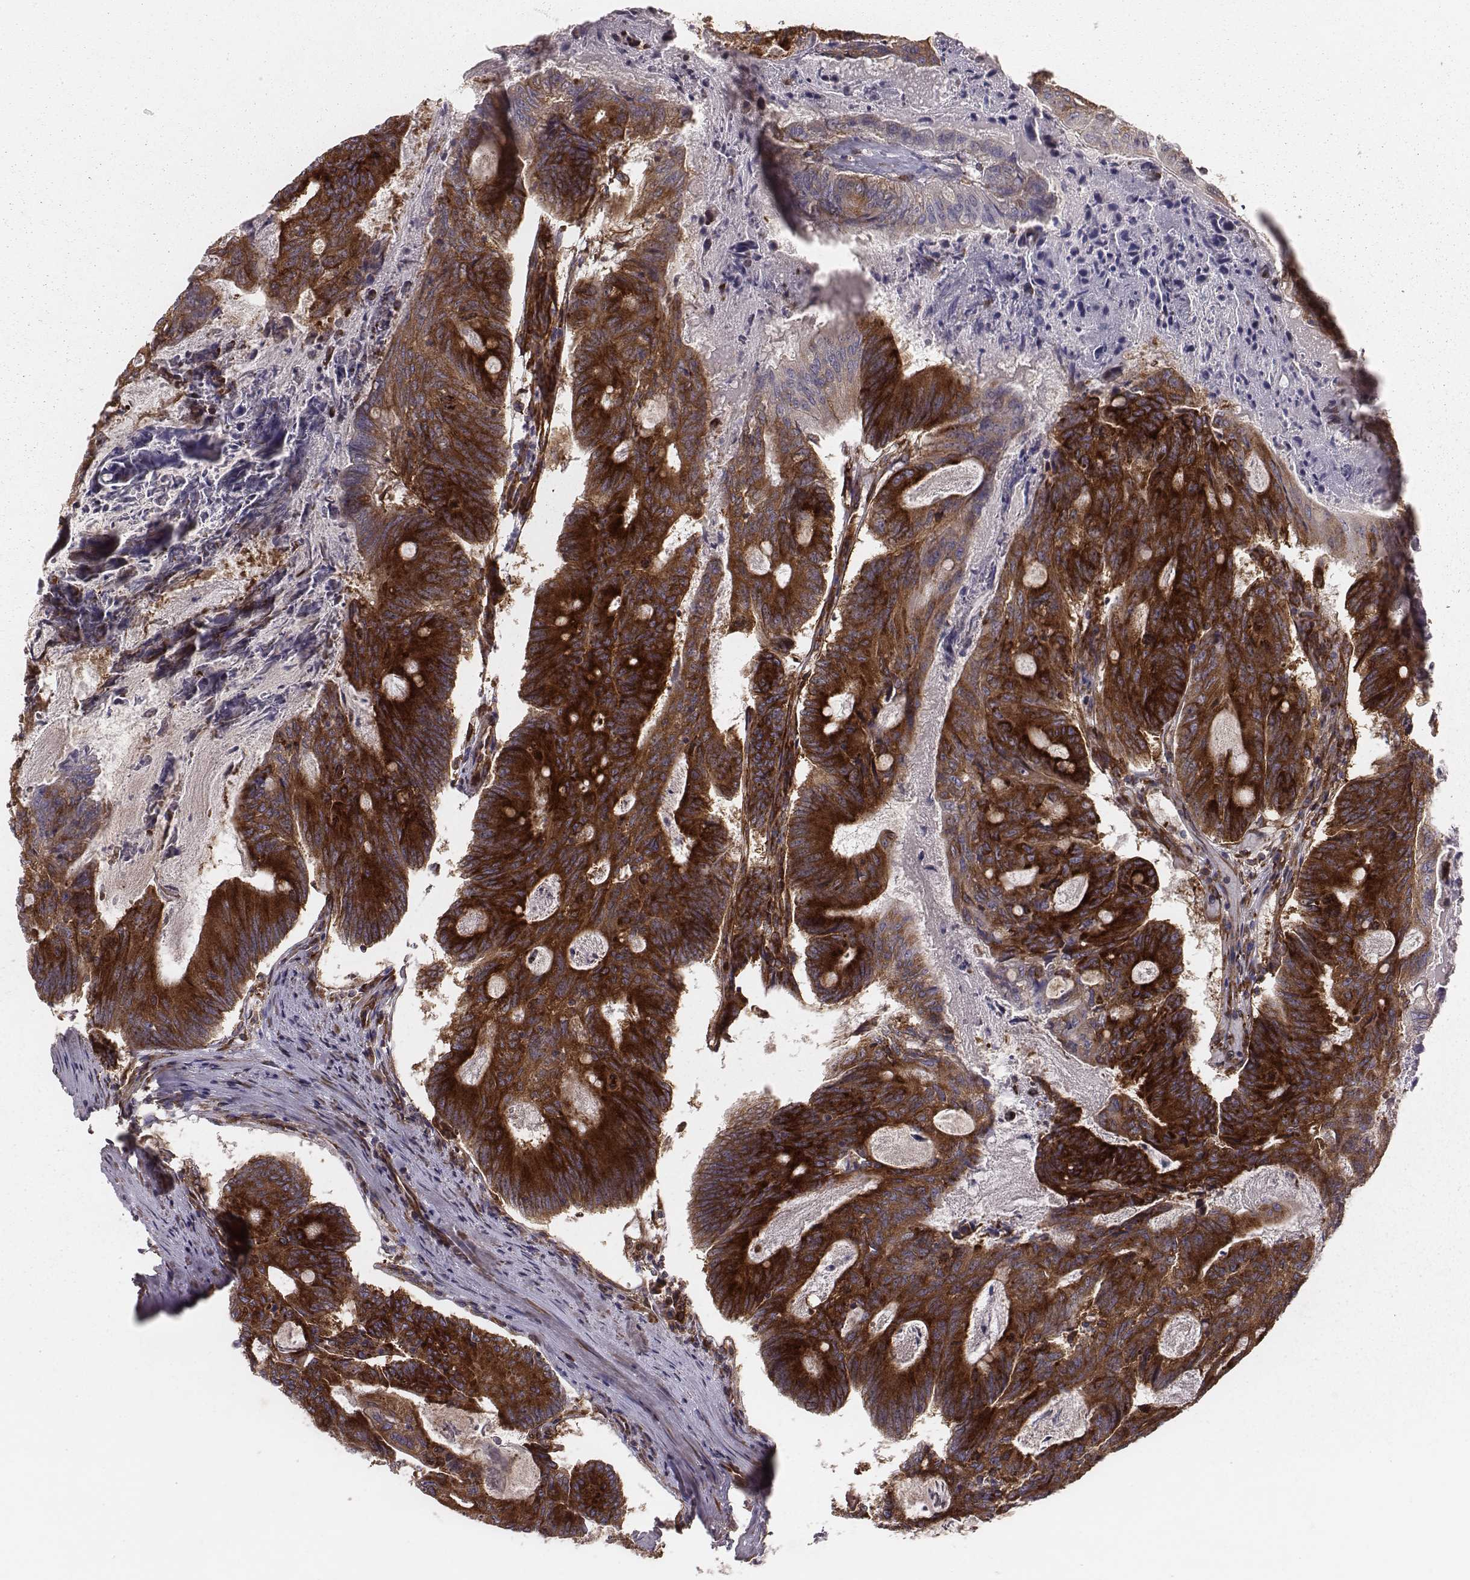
{"staining": {"intensity": "strong", "quantity": ">75%", "location": "cytoplasmic/membranous"}, "tissue": "colorectal cancer", "cell_type": "Tumor cells", "image_type": "cancer", "snomed": [{"axis": "morphology", "description": "Adenocarcinoma, NOS"}, {"axis": "topography", "description": "Colon"}], "caption": "Immunohistochemistry (DAB) staining of human adenocarcinoma (colorectal) shows strong cytoplasmic/membranous protein positivity in about >75% of tumor cells.", "gene": "TXLNA", "patient": {"sex": "female", "age": 70}}